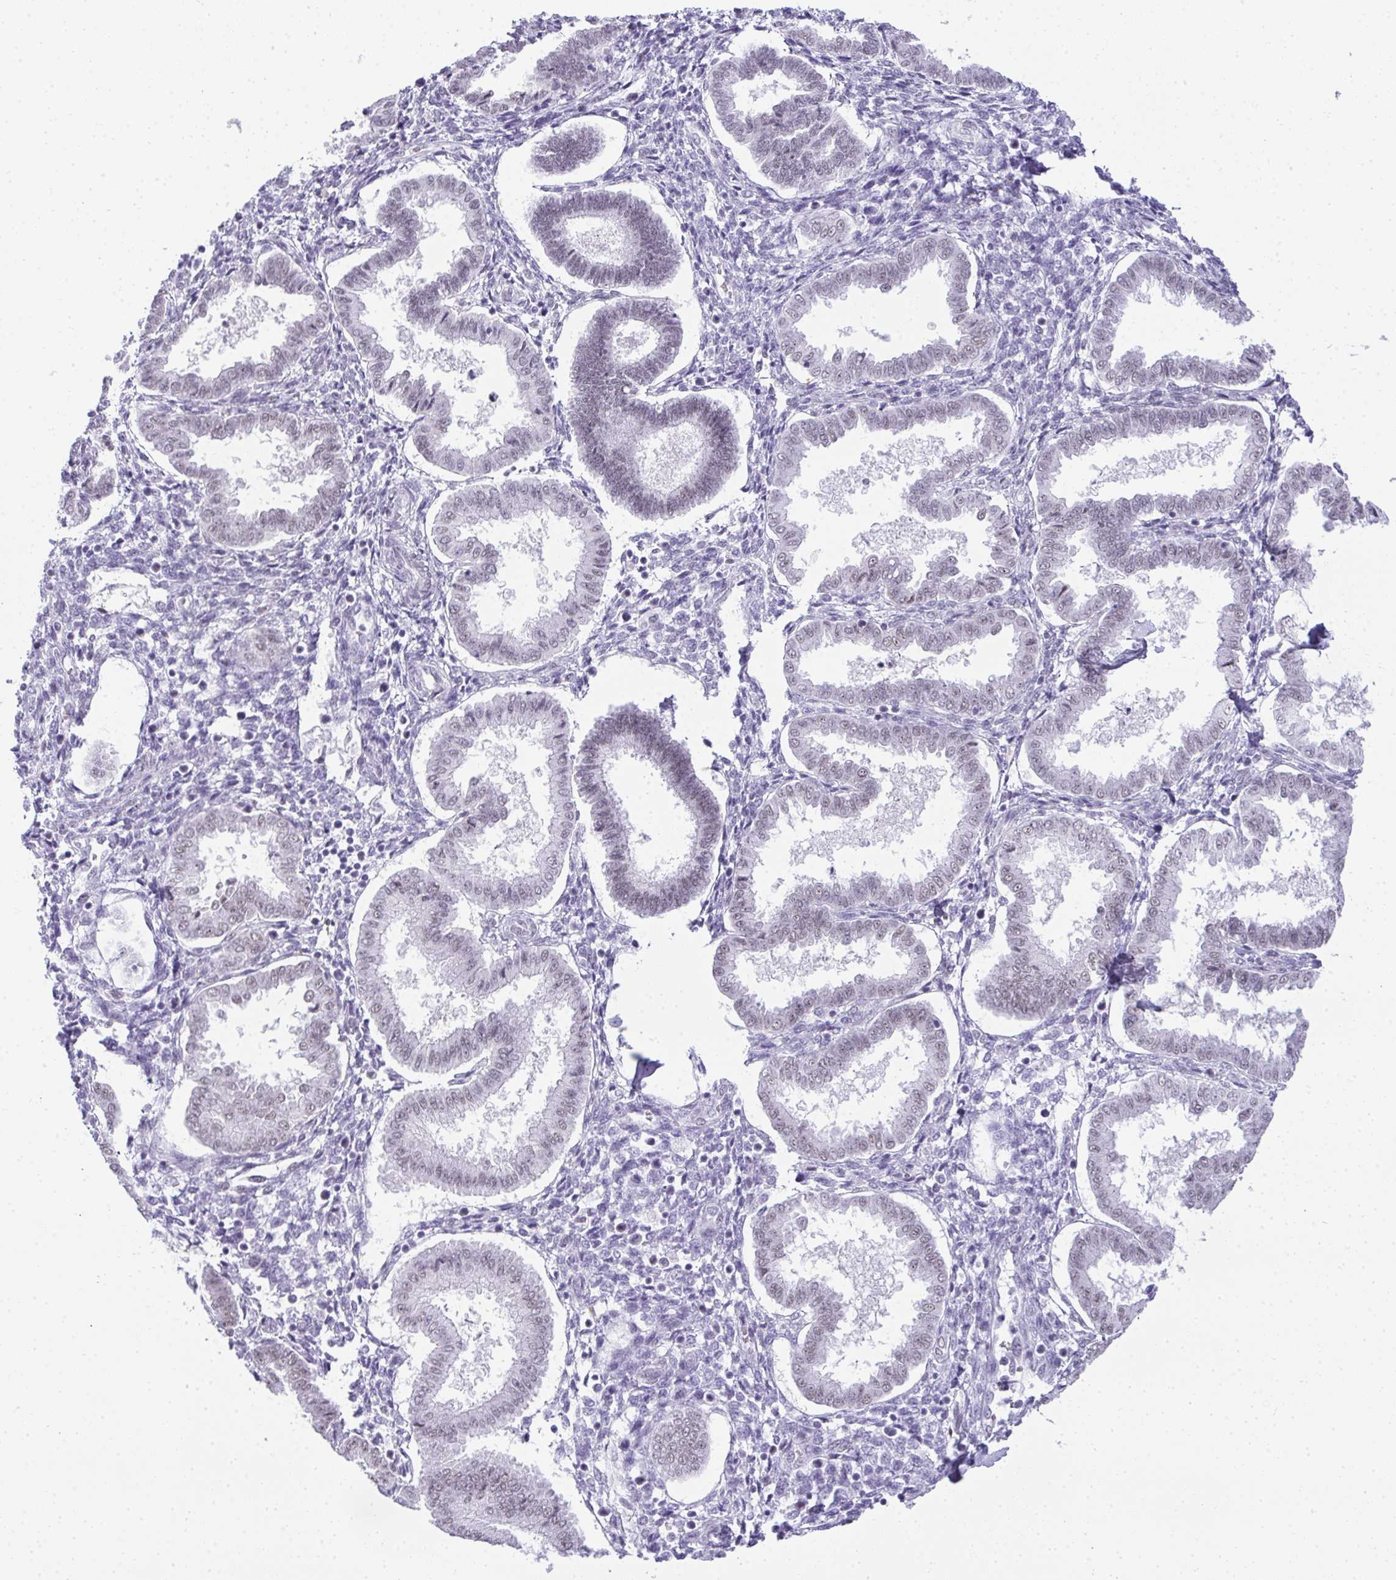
{"staining": {"intensity": "weak", "quantity": "25%-75%", "location": "nuclear"}, "tissue": "endometrium", "cell_type": "Cells in endometrial stroma", "image_type": "normal", "snomed": [{"axis": "morphology", "description": "Normal tissue, NOS"}, {"axis": "topography", "description": "Endometrium"}], "caption": "Cells in endometrial stroma display weak nuclear expression in about 25%-75% of cells in benign endometrium.", "gene": "PLA2G1B", "patient": {"sex": "female", "age": 24}}